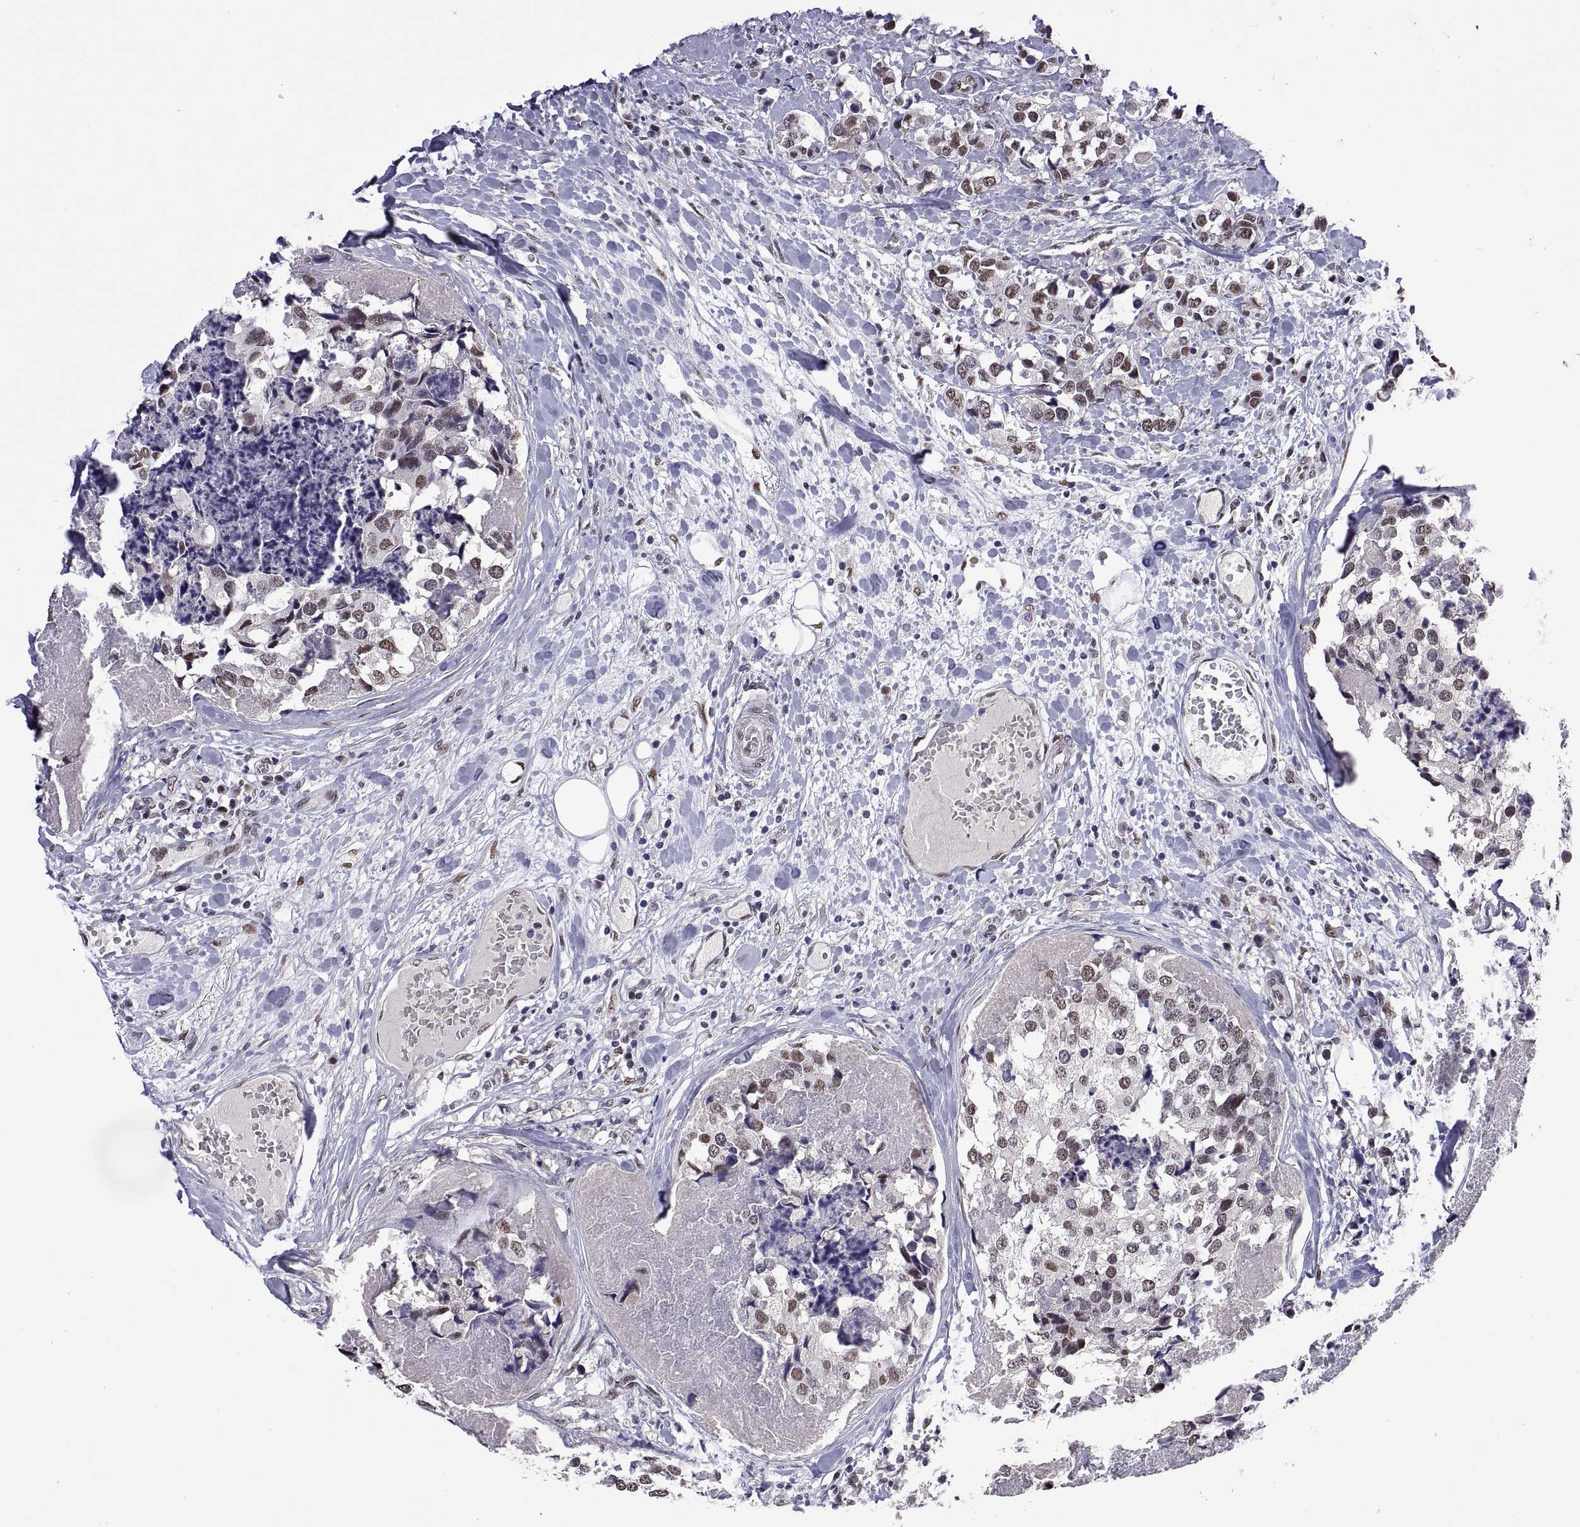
{"staining": {"intensity": "weak", "quantity": ">75%", "location": "nuclear"}, "tissue": "breast cancer", "cell_type": "Tumor cells", "image_type": "cancer", "snomed": [{"axis": "morphology", "description": "Lobular carcinoma"}, {"axis": "topography", "description": "Breast"}], "caption": "This image reveals immunohistochemistry staining of breast cancer (lobular carcinoma), with low weak nuclear staining in about >75% of tumor cells.", "gene": "NR4A1", "patient": {"sex": "female", "age": 59}}